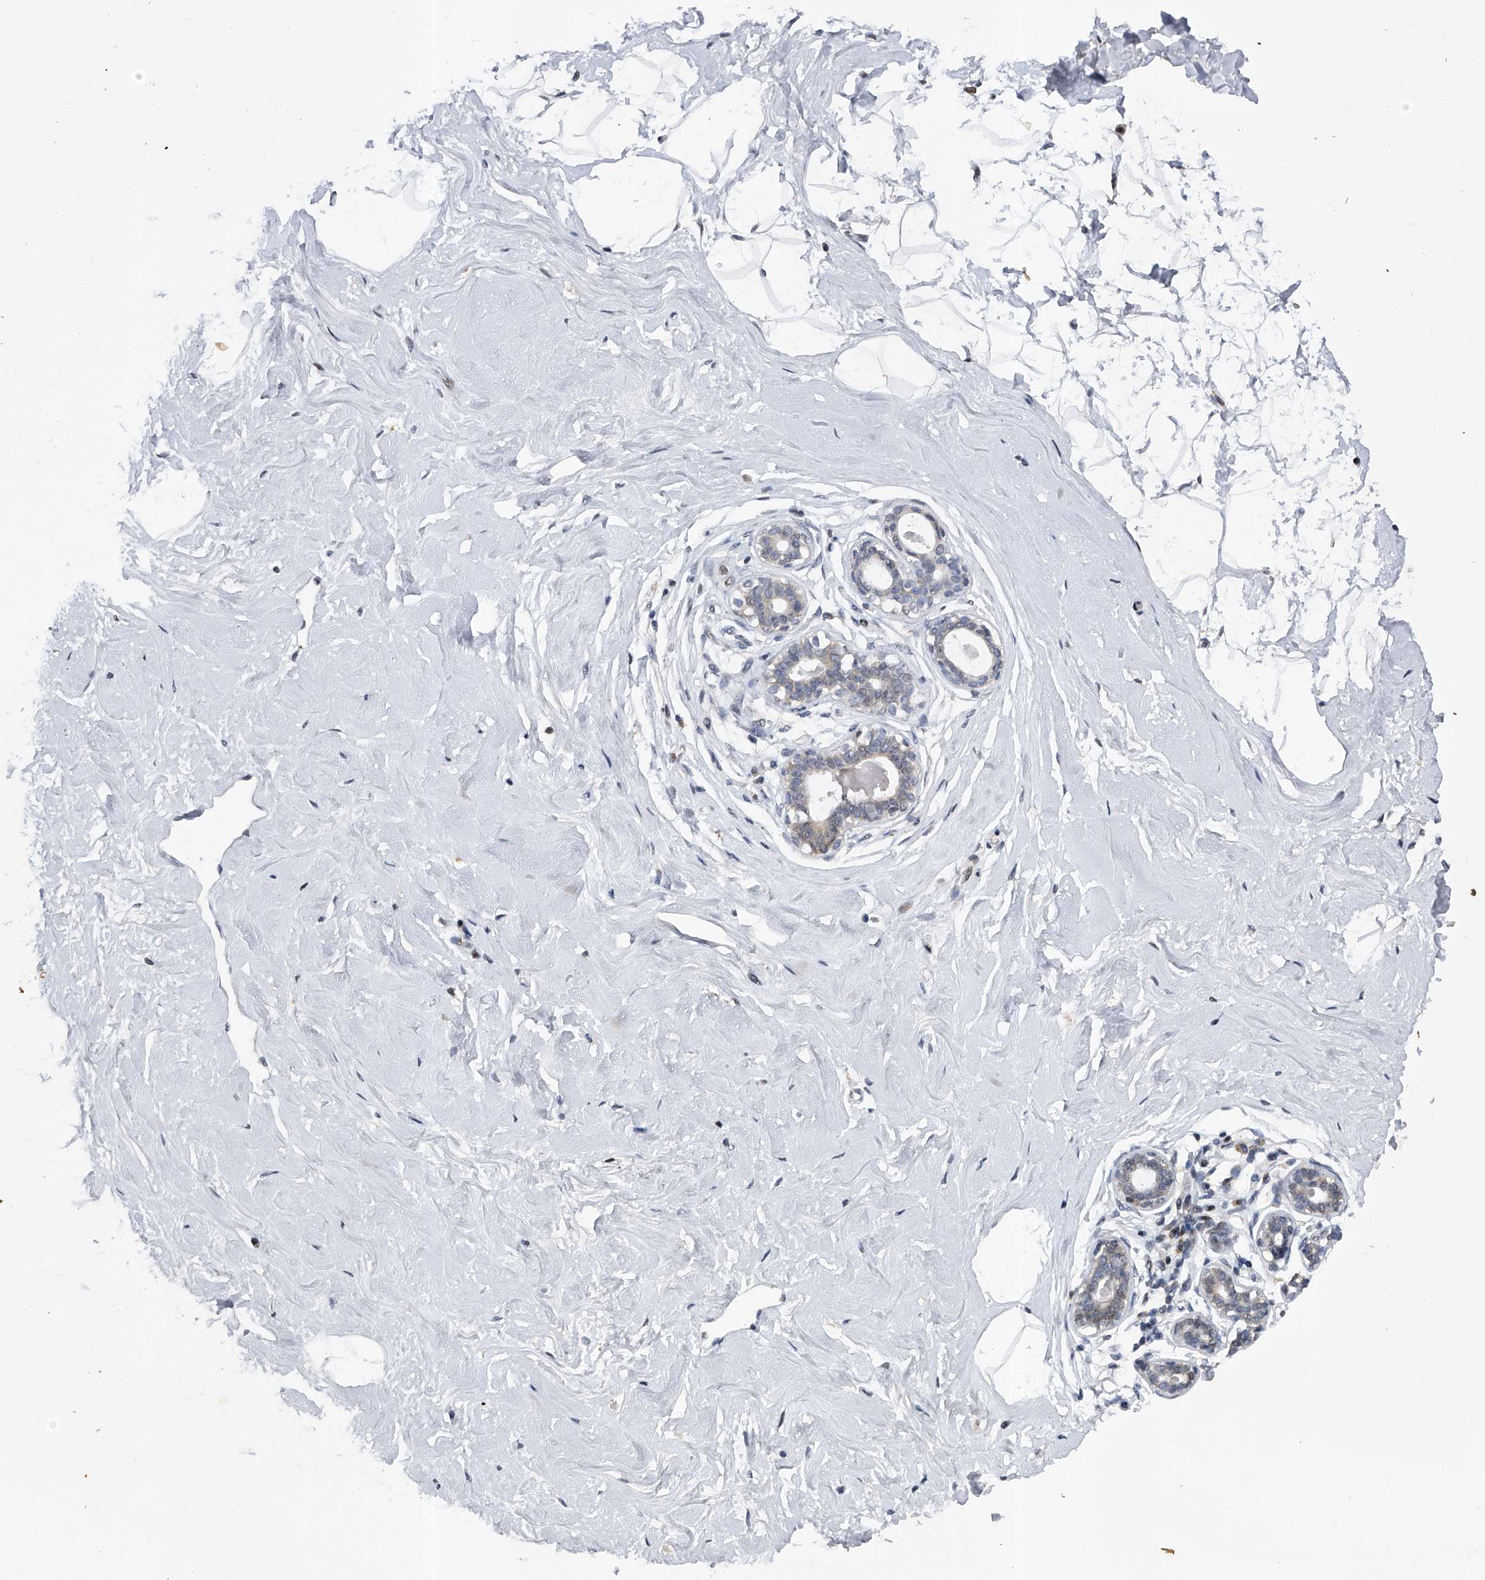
{"staining": {"intensity": "negative", "quantity": "none", "location": "none"}, "tissue": "breast", "cell_type": "Adipocytes", "image_type": "normal", "snomed": [{"axis": "morphology", "description": "Normal tissue, NOS"}, {"axis": "morphology", "description": "Adenoma, NOS"}, {"axis": "topography", "description": "Breast"}], "caption": "Immunohistochemical staining of normal human breast displays no significant positivity in adipocytes. (Stains: DAB (3,3'-diaminobenzidine) immunohistochemistry (IHC) with hematoxylin counter stain, Microscopy: brightfield microscopy at high magnification).", "gene": "RWDD2A", "patient": {"sex": "female", "age": 23}}